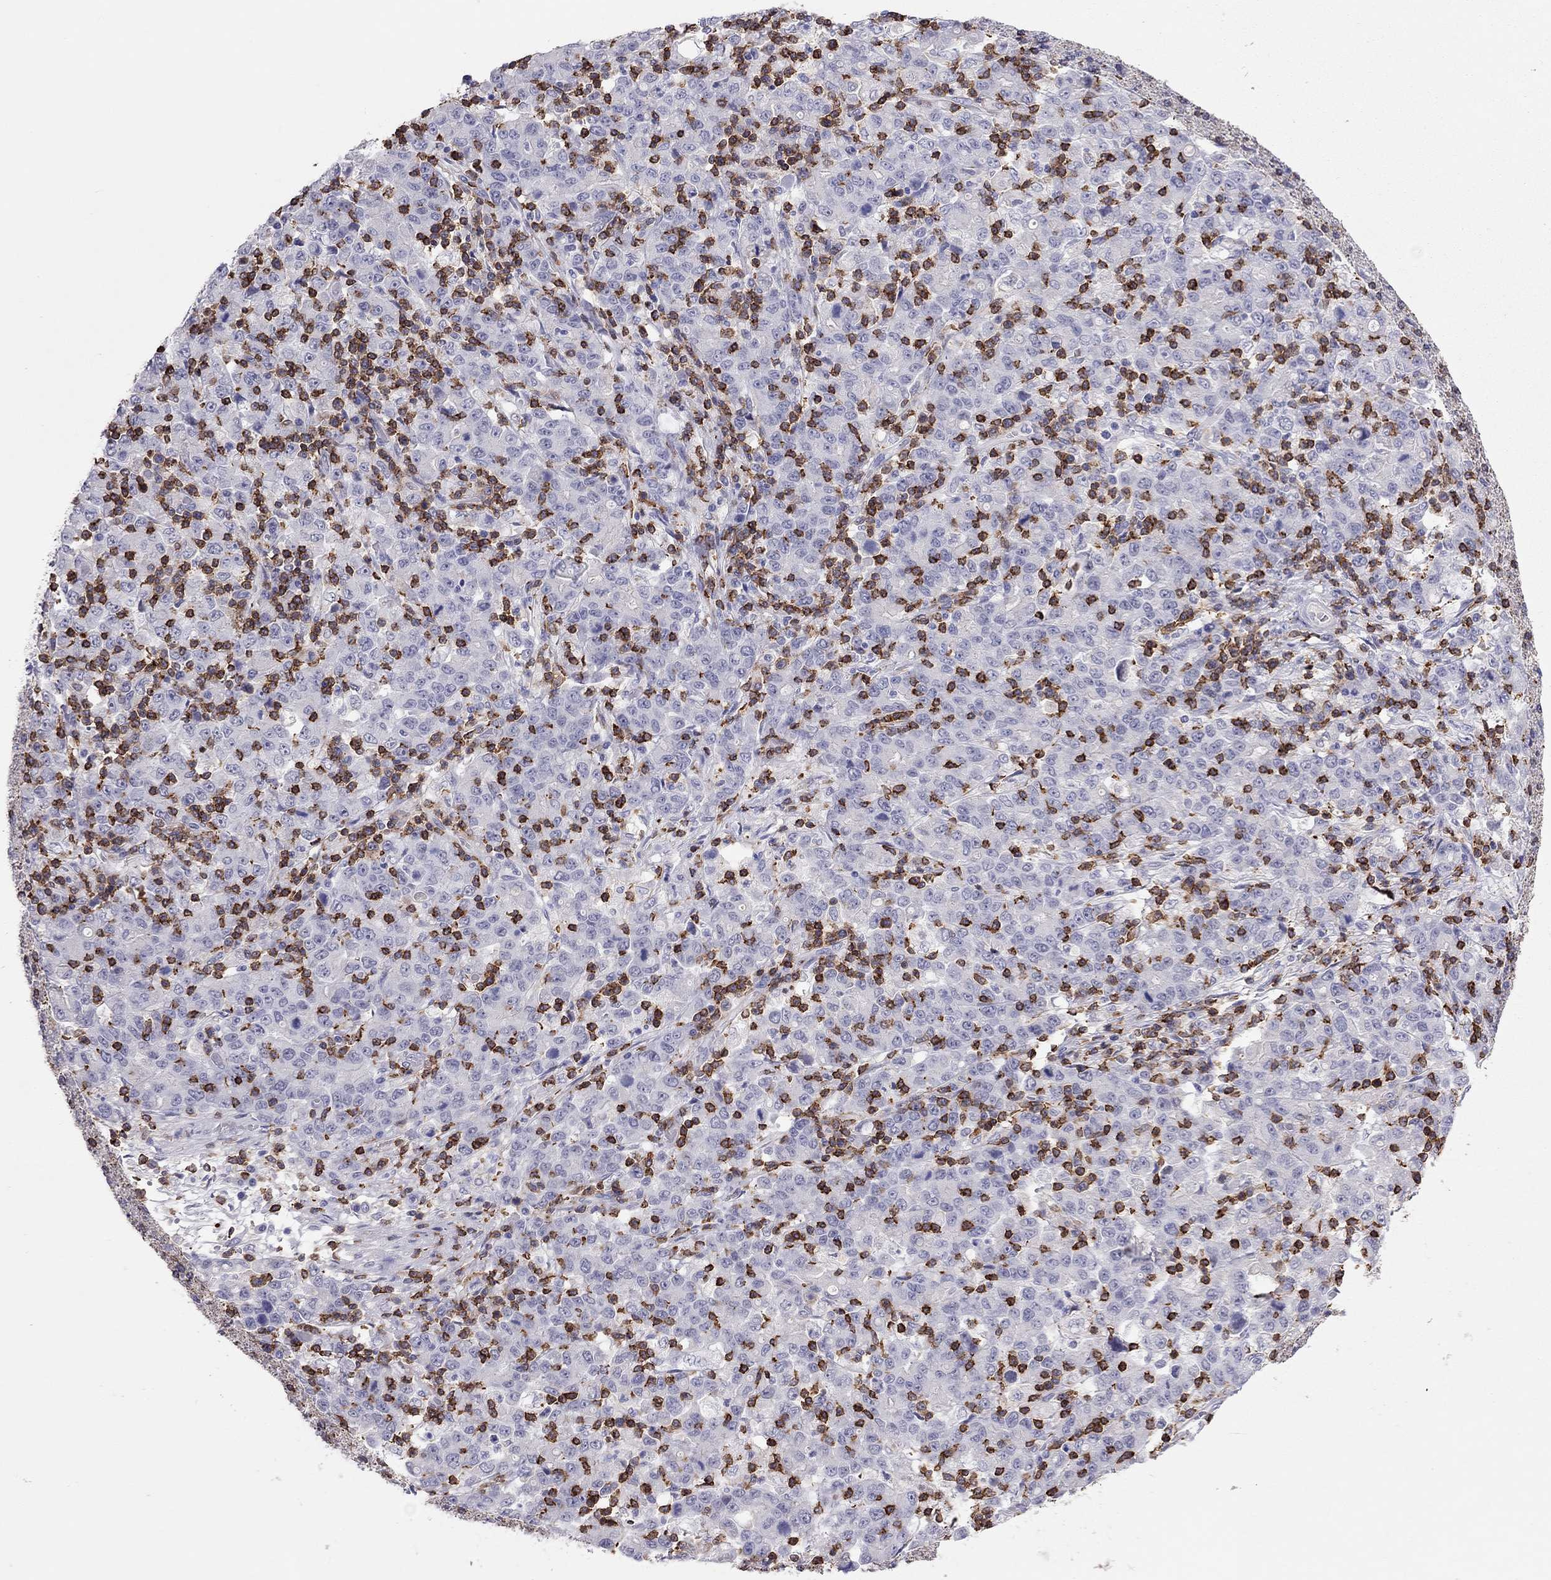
{"staining": {"intensity": "negative", "quantity": "none", "location": "none"}, "tissue": "stomach cancer", "cell_type": "Tumor cells", "image_type": "cancer", "snomed": [{"axis": "morphology", "description": "Adenocarcinoma, NOS"}, {"axis": "topography", "description": "Stomach, upper"}], "caption": "Adenocarcinoma (stomach) stained for a protein using immunohistochemistry (IHC) displays no positivity tumor cells.", "gene": "MND1", "patient": {"sex": "male", "age": 69}}